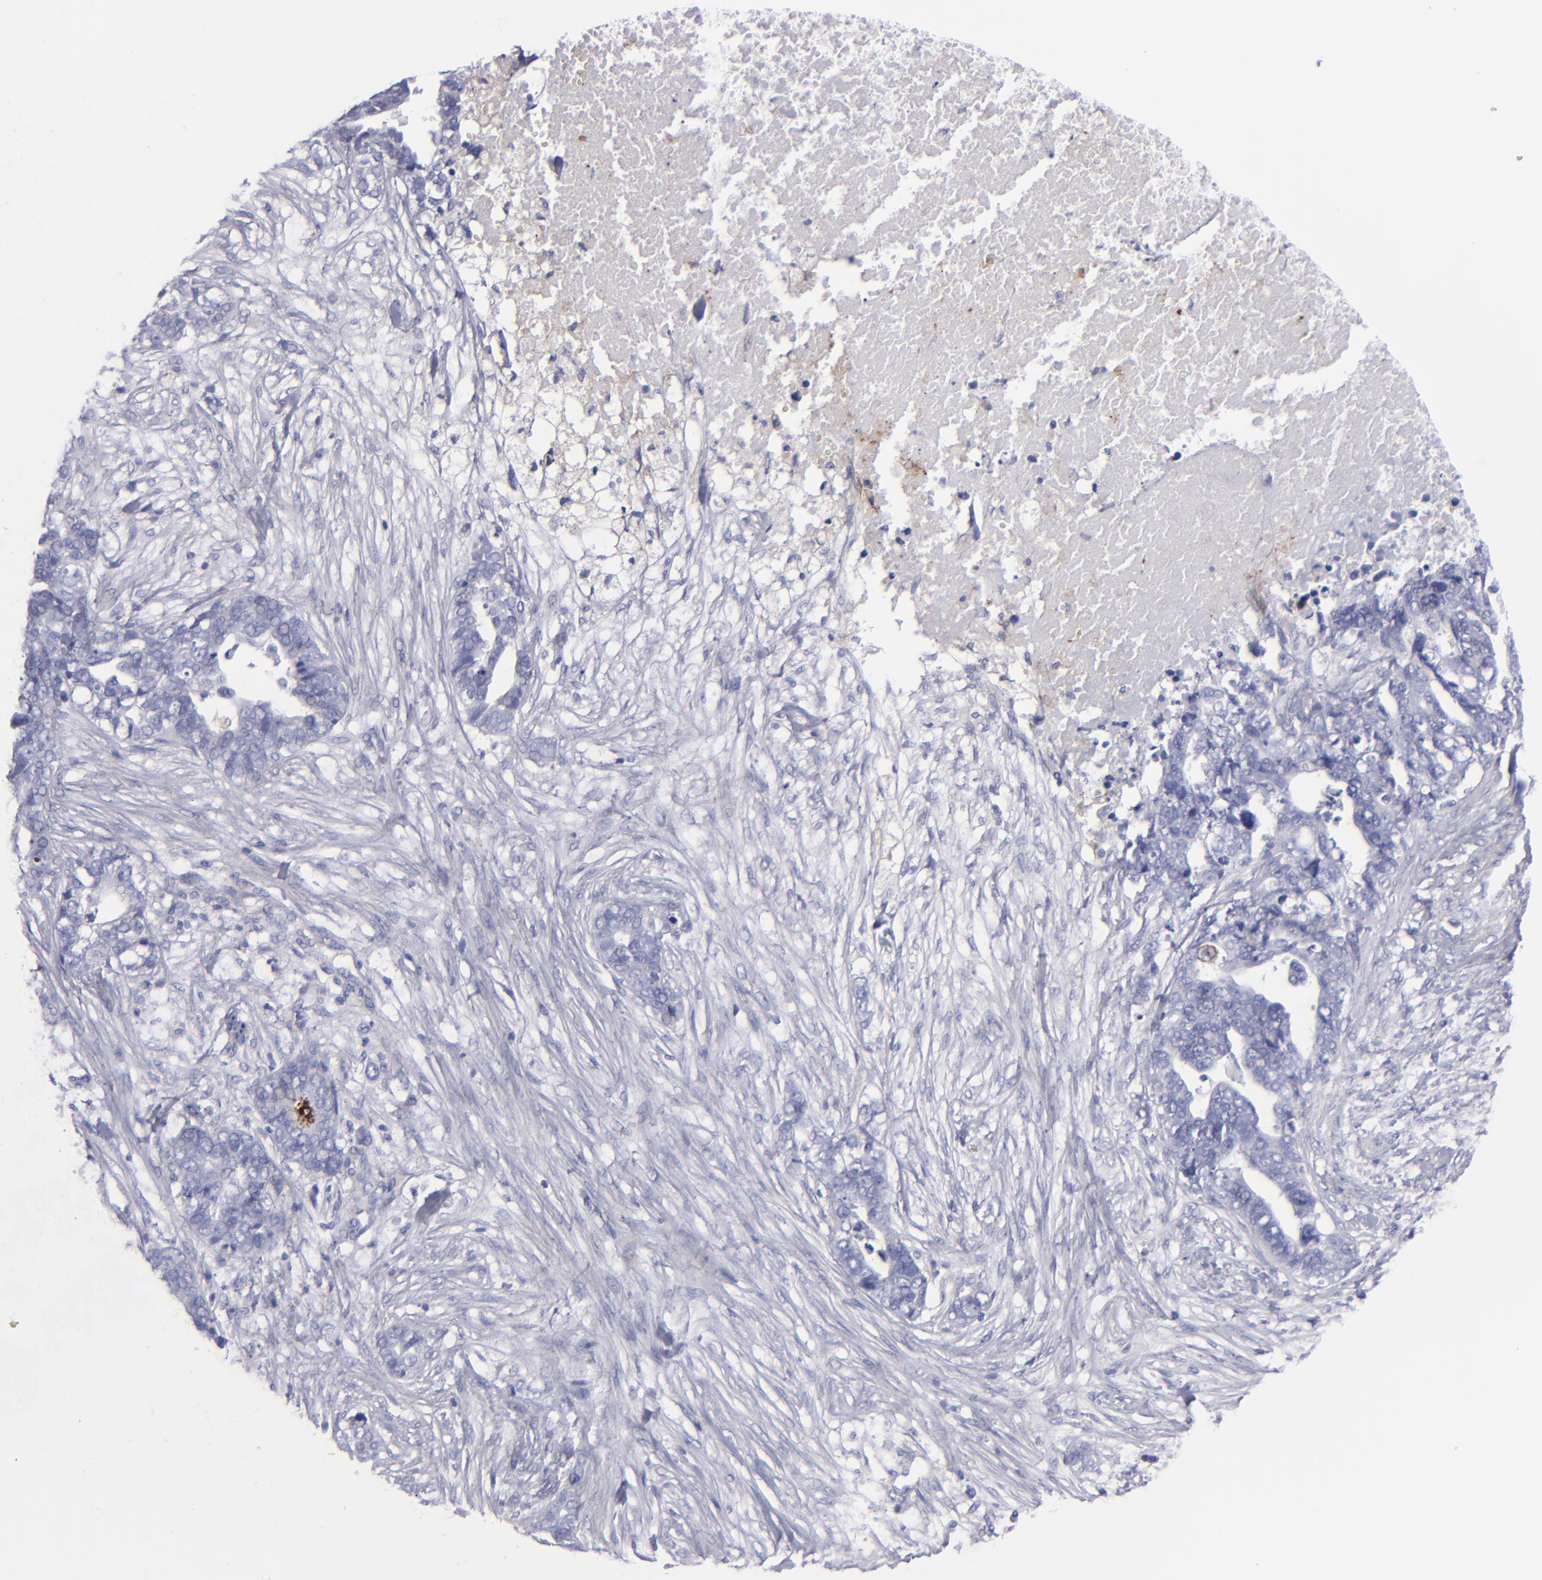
{"staining": {"intensity": "negative", "quantity": "none", "location": "none"}, "tissue": "ovarian cancer", "cell_type": "Tumor cells", "image_type": "cancer", "snomed": [{"axis": "morphology", "description": "Normal tissue, NOS"}, {"axis": "morphology", "description": "Cystadenocarcinoma, serous, NOS"}, {"axis": "topography", "description": "Fallopian tube"}, {"axis": "topography", "description": "Ovary"}], "caption": "Tumor cells are negative for brown protein staining in ovarian serous cystadenocarcinoma.", "gene": "ANPEP", "patient": {"sex": "female", "age": 56}}